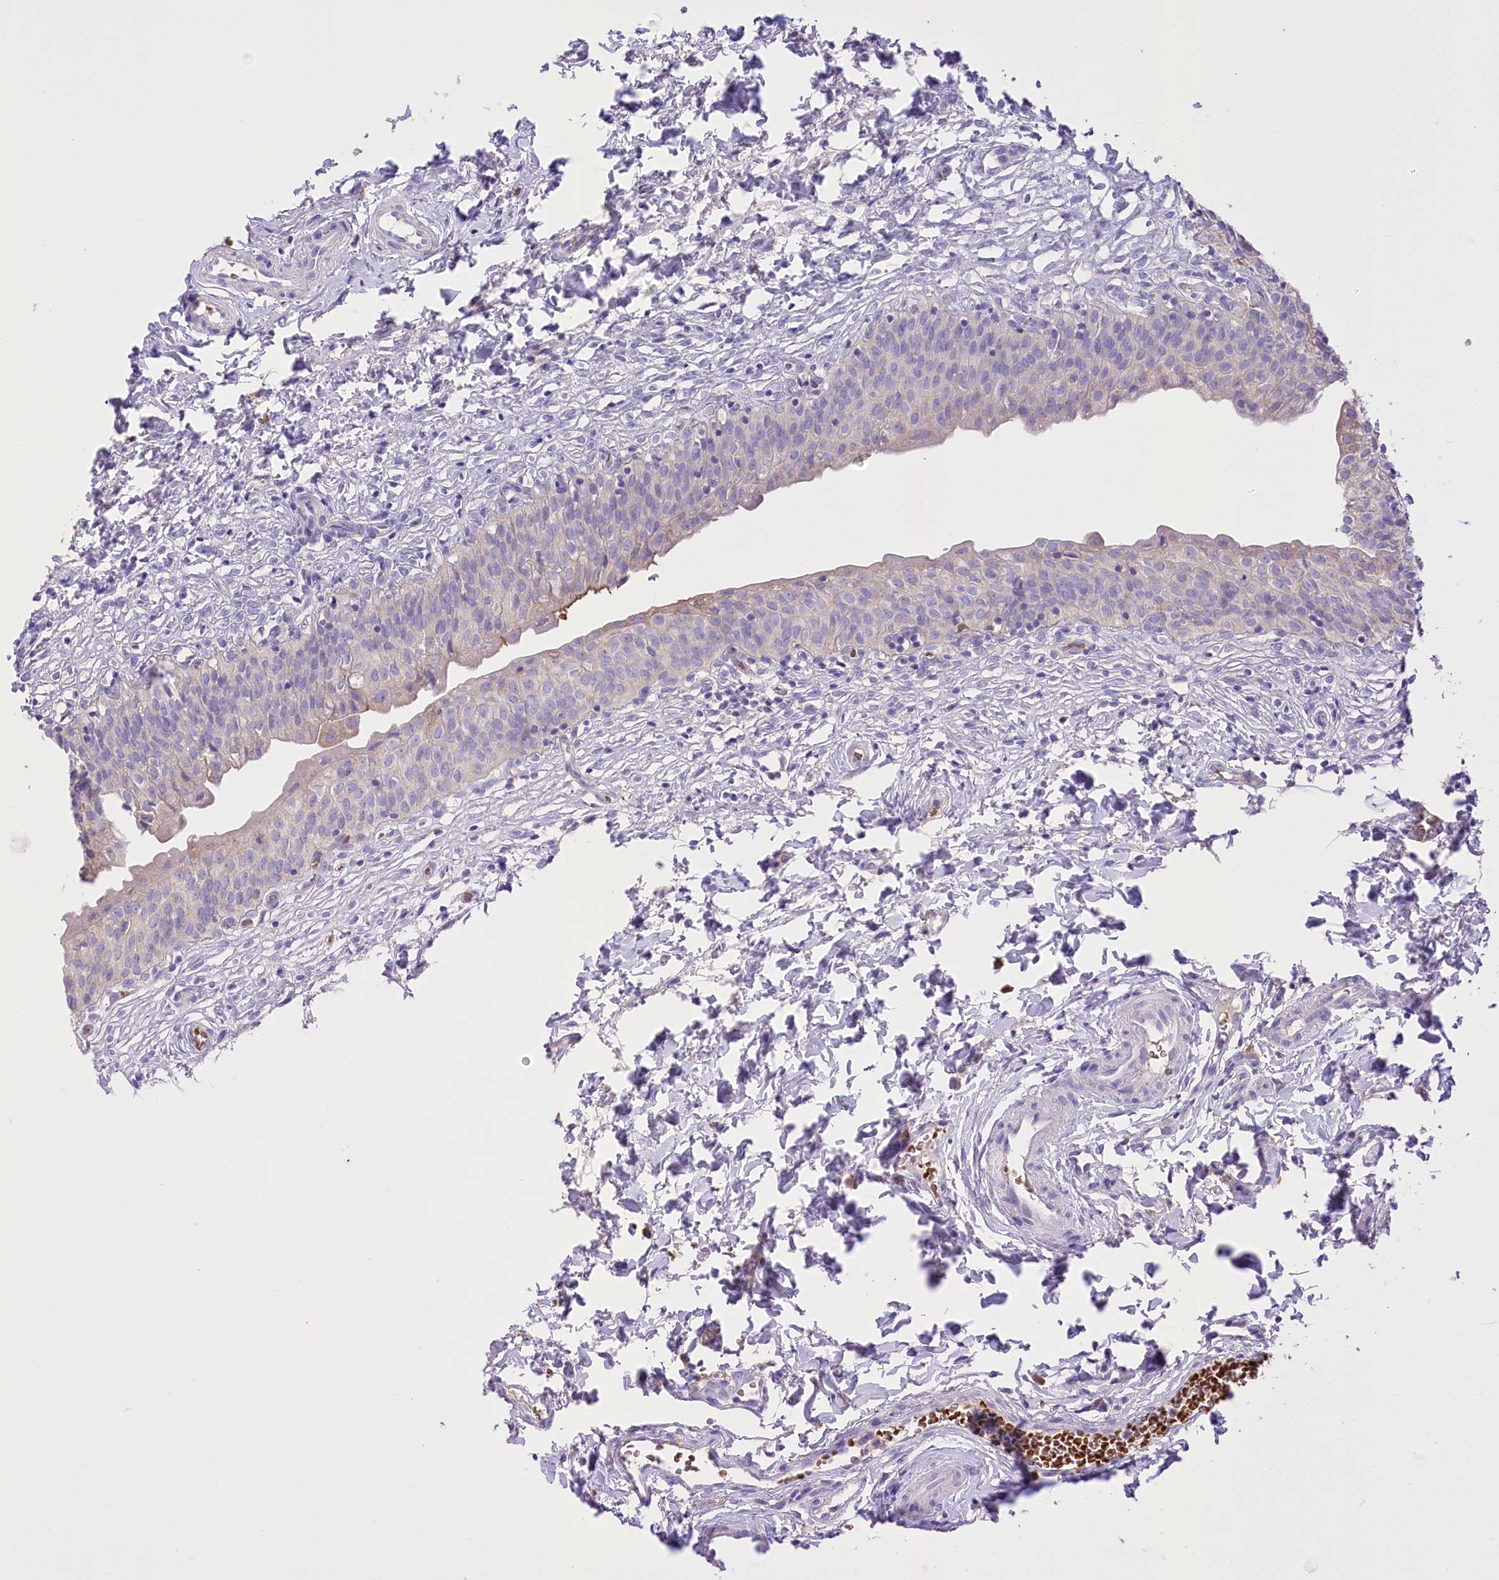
{"staining": {"intensity": "weak", "quantity": "25%-75%", "location": "cytoplasmic/membranous"}, "tissue": "urinary bladder", "cell_type": "Urothelial cells", "image_type": "normal", "snomed": [{"axis": "morphology", "description": "Normal tissue, NOS"}, {"axis": "topography", "description": "Urinary bladder"}], "caption": "Immunohistochemistry (DAB) staining of normal urinary bladder reveals weak cytoplasmic/membranous protein positivity in approximately 25%-75% of urothelial cells. (brown staining indicates protein expression, while blue staining denotes nuclei).", "gene": "PRSS53", "patient": {"sex": "male", "age": 55}}